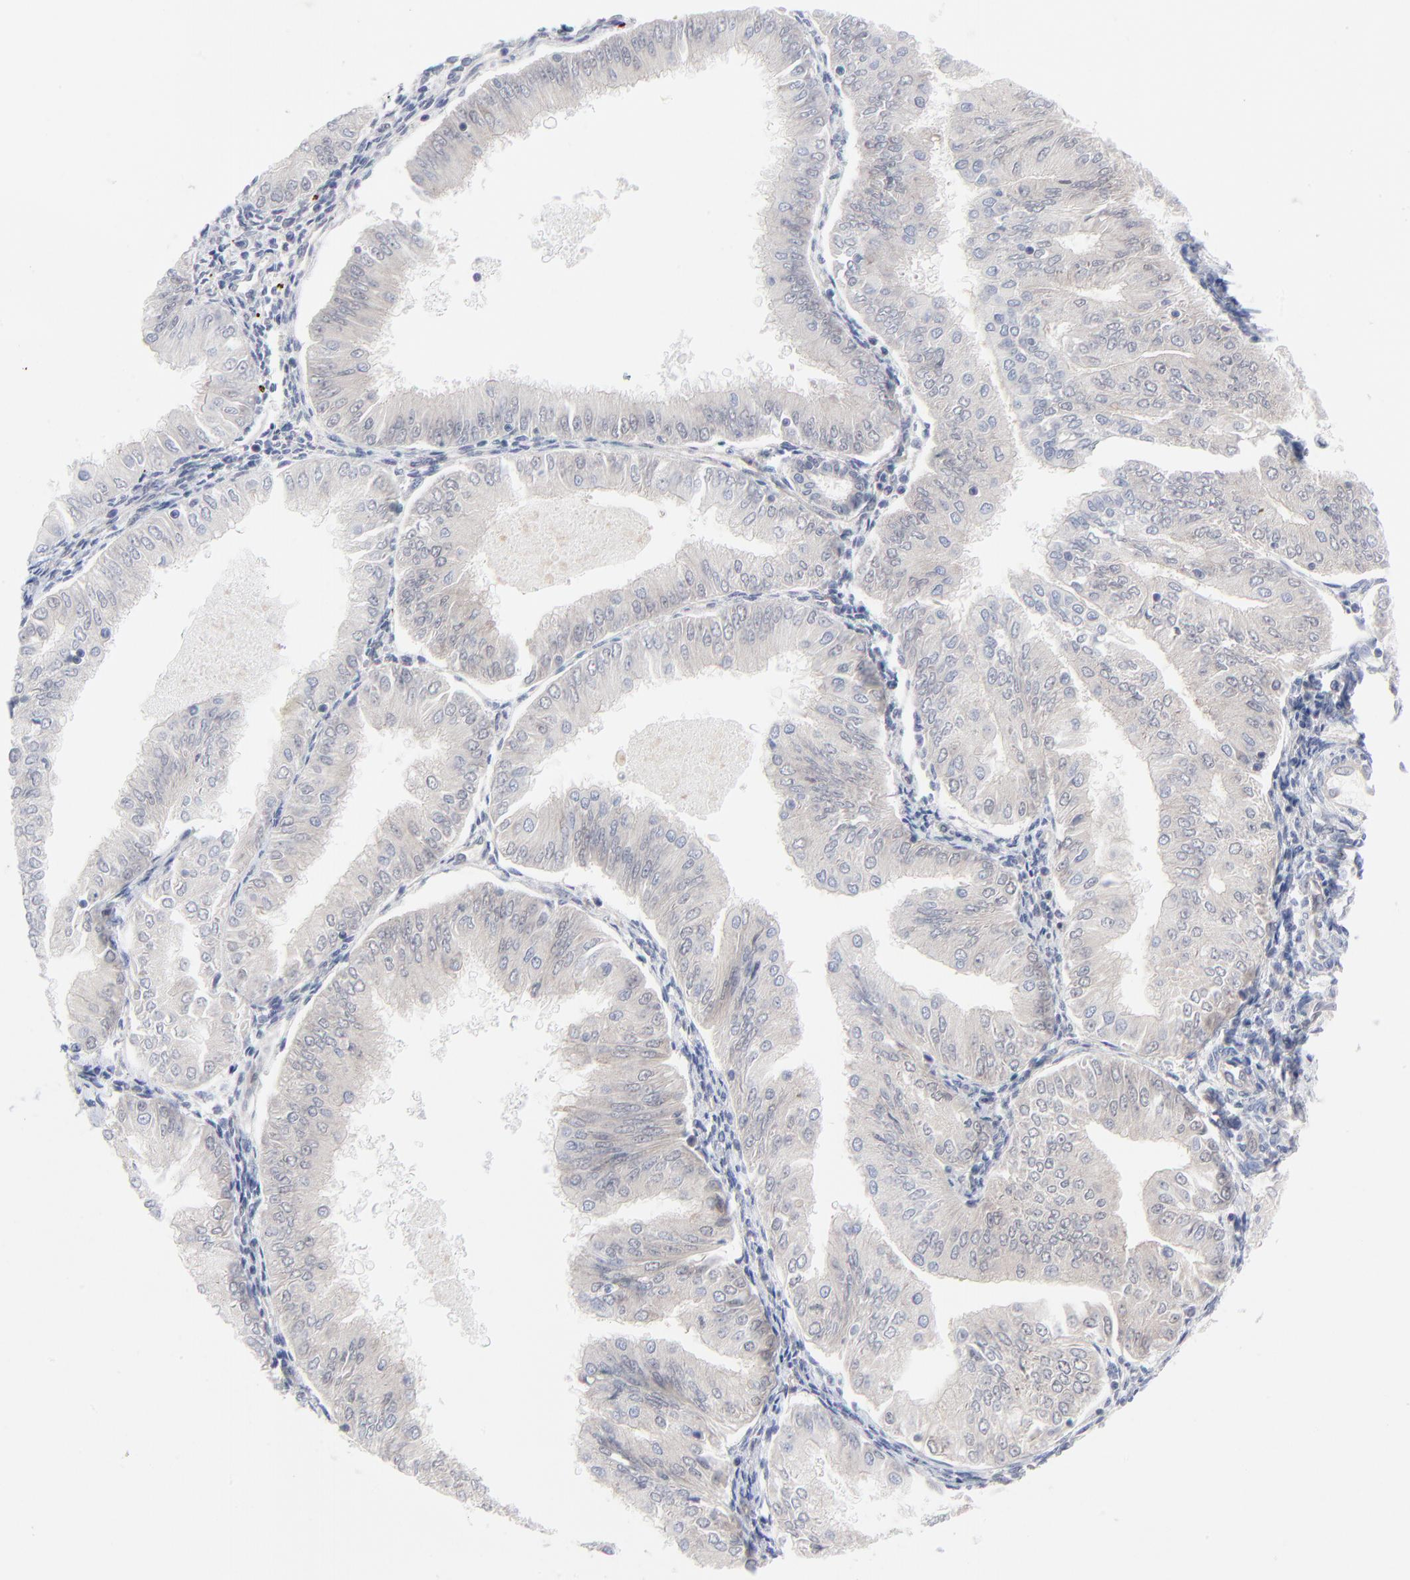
{"staining": {"intensity": "negative", "quantity": "none", "location": "none"}, "tissue": "endometrial cancer", "cell_type": "Tumor cells", "image_type": "cancer", "snomed": [{"axis": "morphology", "description": "Adenocarcinoma, NOS"}, {"axis": "topography", "description": "Endometrium"}], "caption": "A histopathology image of endometrial adenocarcinoma stained for a protein shows no brown staining in tumor cells. (DAB immunohistochemistry (IHC) with hematoxylin counter stain).", "gene": "RPS6KB1", "patient": {"sex": "female", "age": 53}}